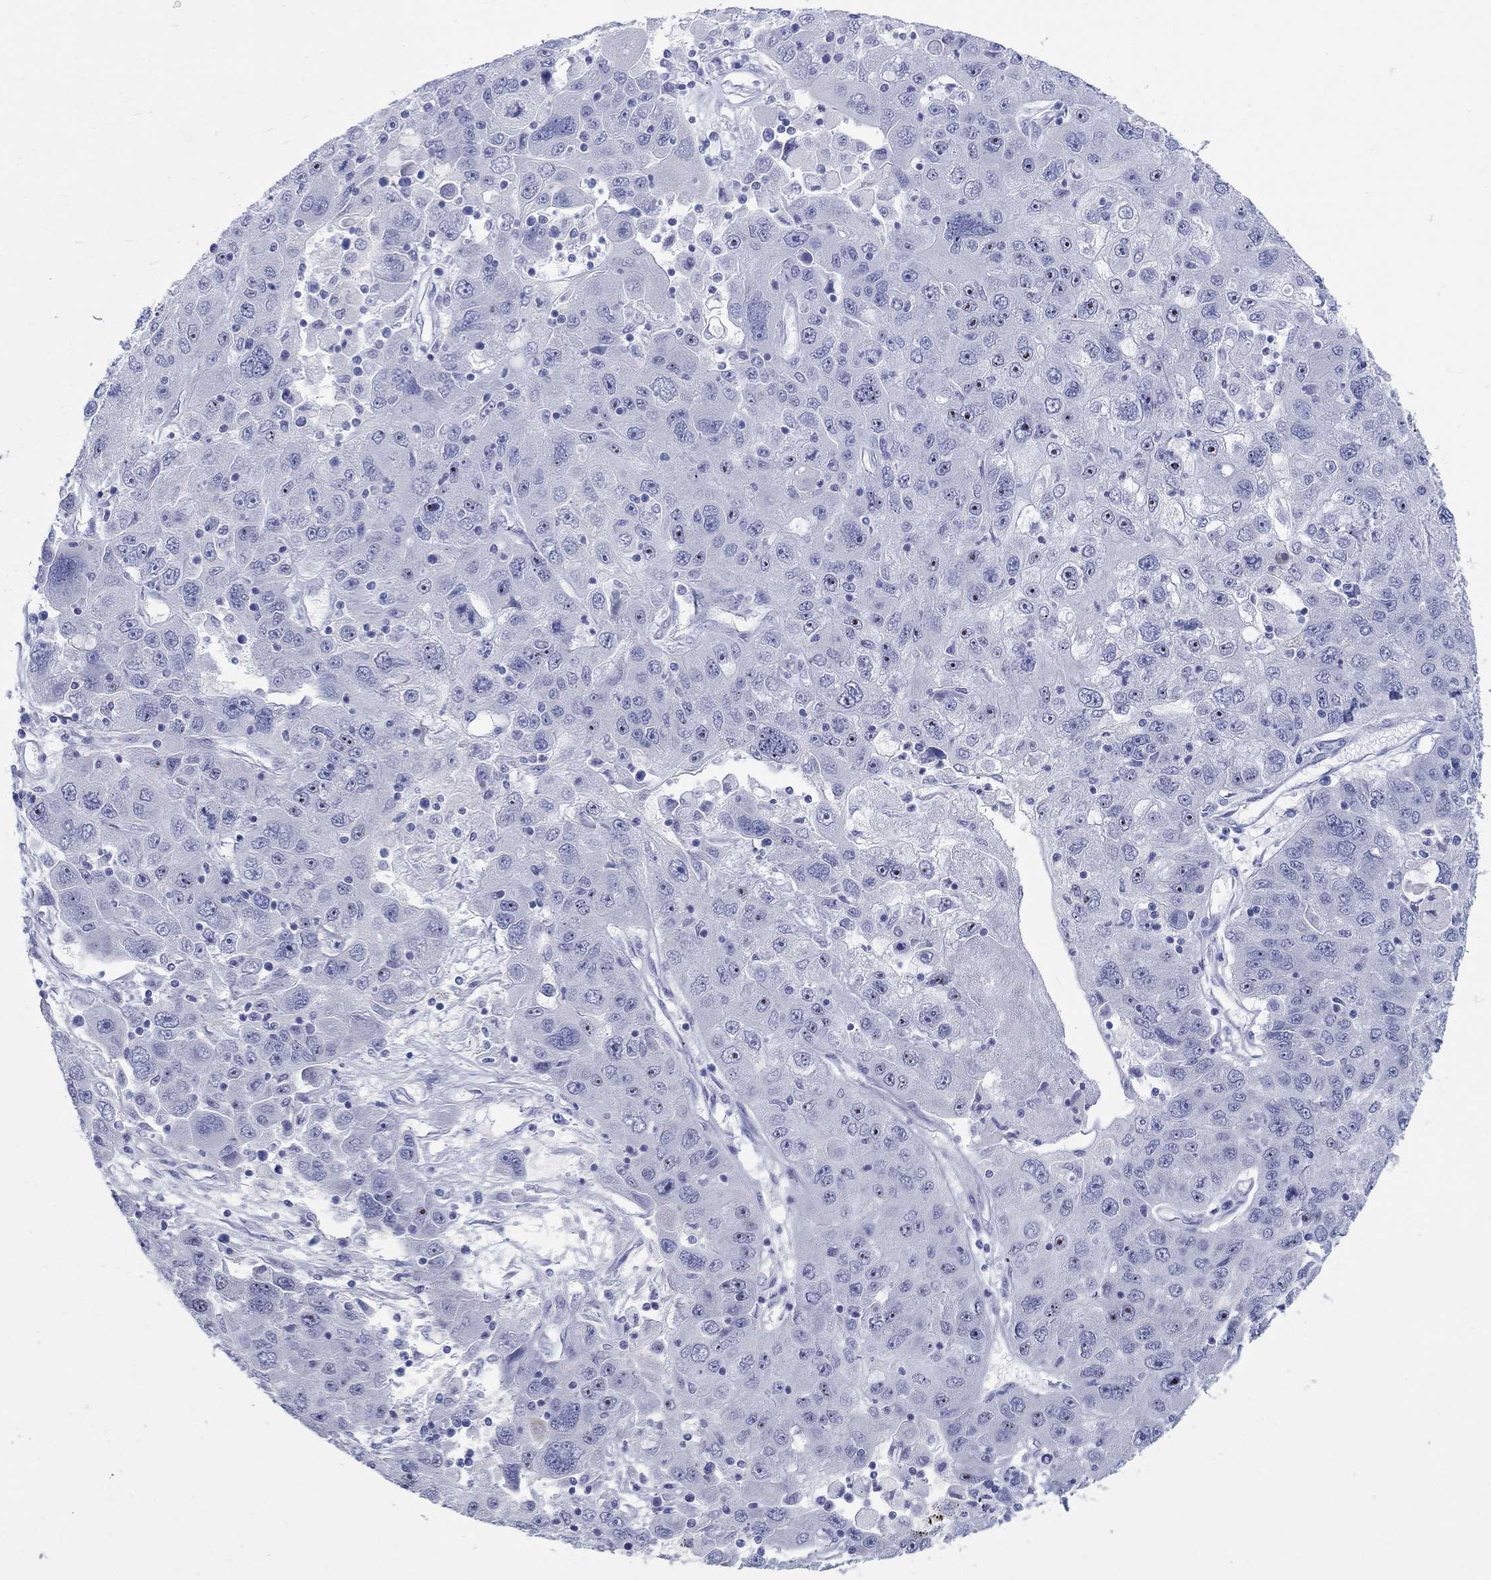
{"staining": {"intensity": "negative", "quantity": "none", "location": "none"}, "tissue": "stomach cancer", "cell_type": "Tumor cells", "image_type": "cancer", "snomed": [{"axis": "morphology", "description": "Adenocarcinoma, NOS"}, {"axis": "topography", "description": "Stomach"}], "caption": "Tumor cells are negative for protein expression in human stomach cancer. The staining is performed using DAB brown chromogen with nuclei counter-stained in using hematoxylin.", "gene": "AKR1C2", "patient": {"sex": "male", "age": 56}}